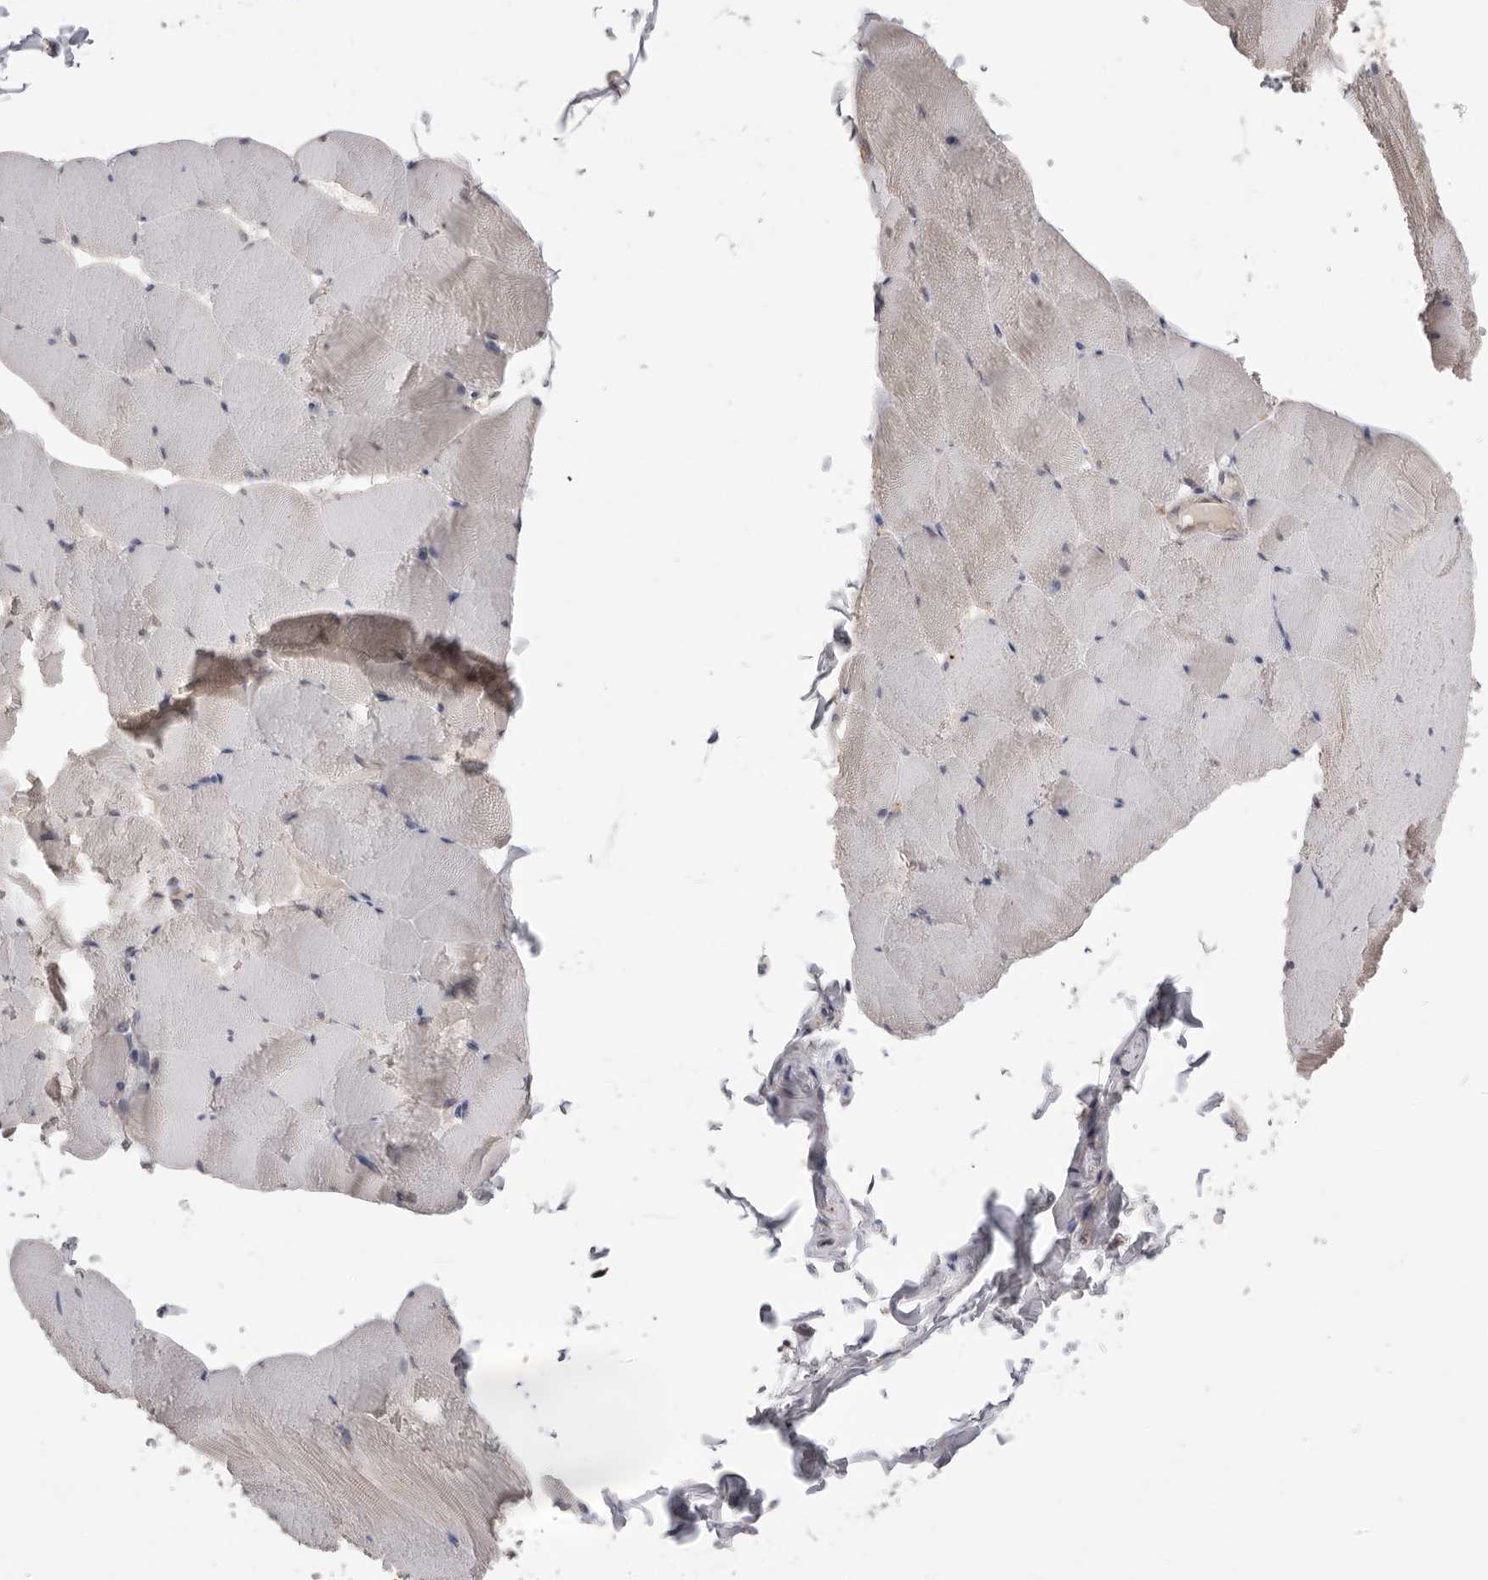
{"staining": {"intensity": "weak", "quantity": "<25%", "location": "cytoplasmic/membranous"}, "tissue": "skeletal muscle", "cell_type": "Myocytes", "image_type": "normal", "snomed": [{"axis": "morphology", "description": "Normal tissue, NOS"}, {"axis": "topography", "description": "Skeletal muscle"}], "caption": "This is an immunohistochemistry image of normal human skeletal muscle. There is no positivity in myocytes.", "gene": "TLR3", "patient": {"sex": "male", "age": 62}}